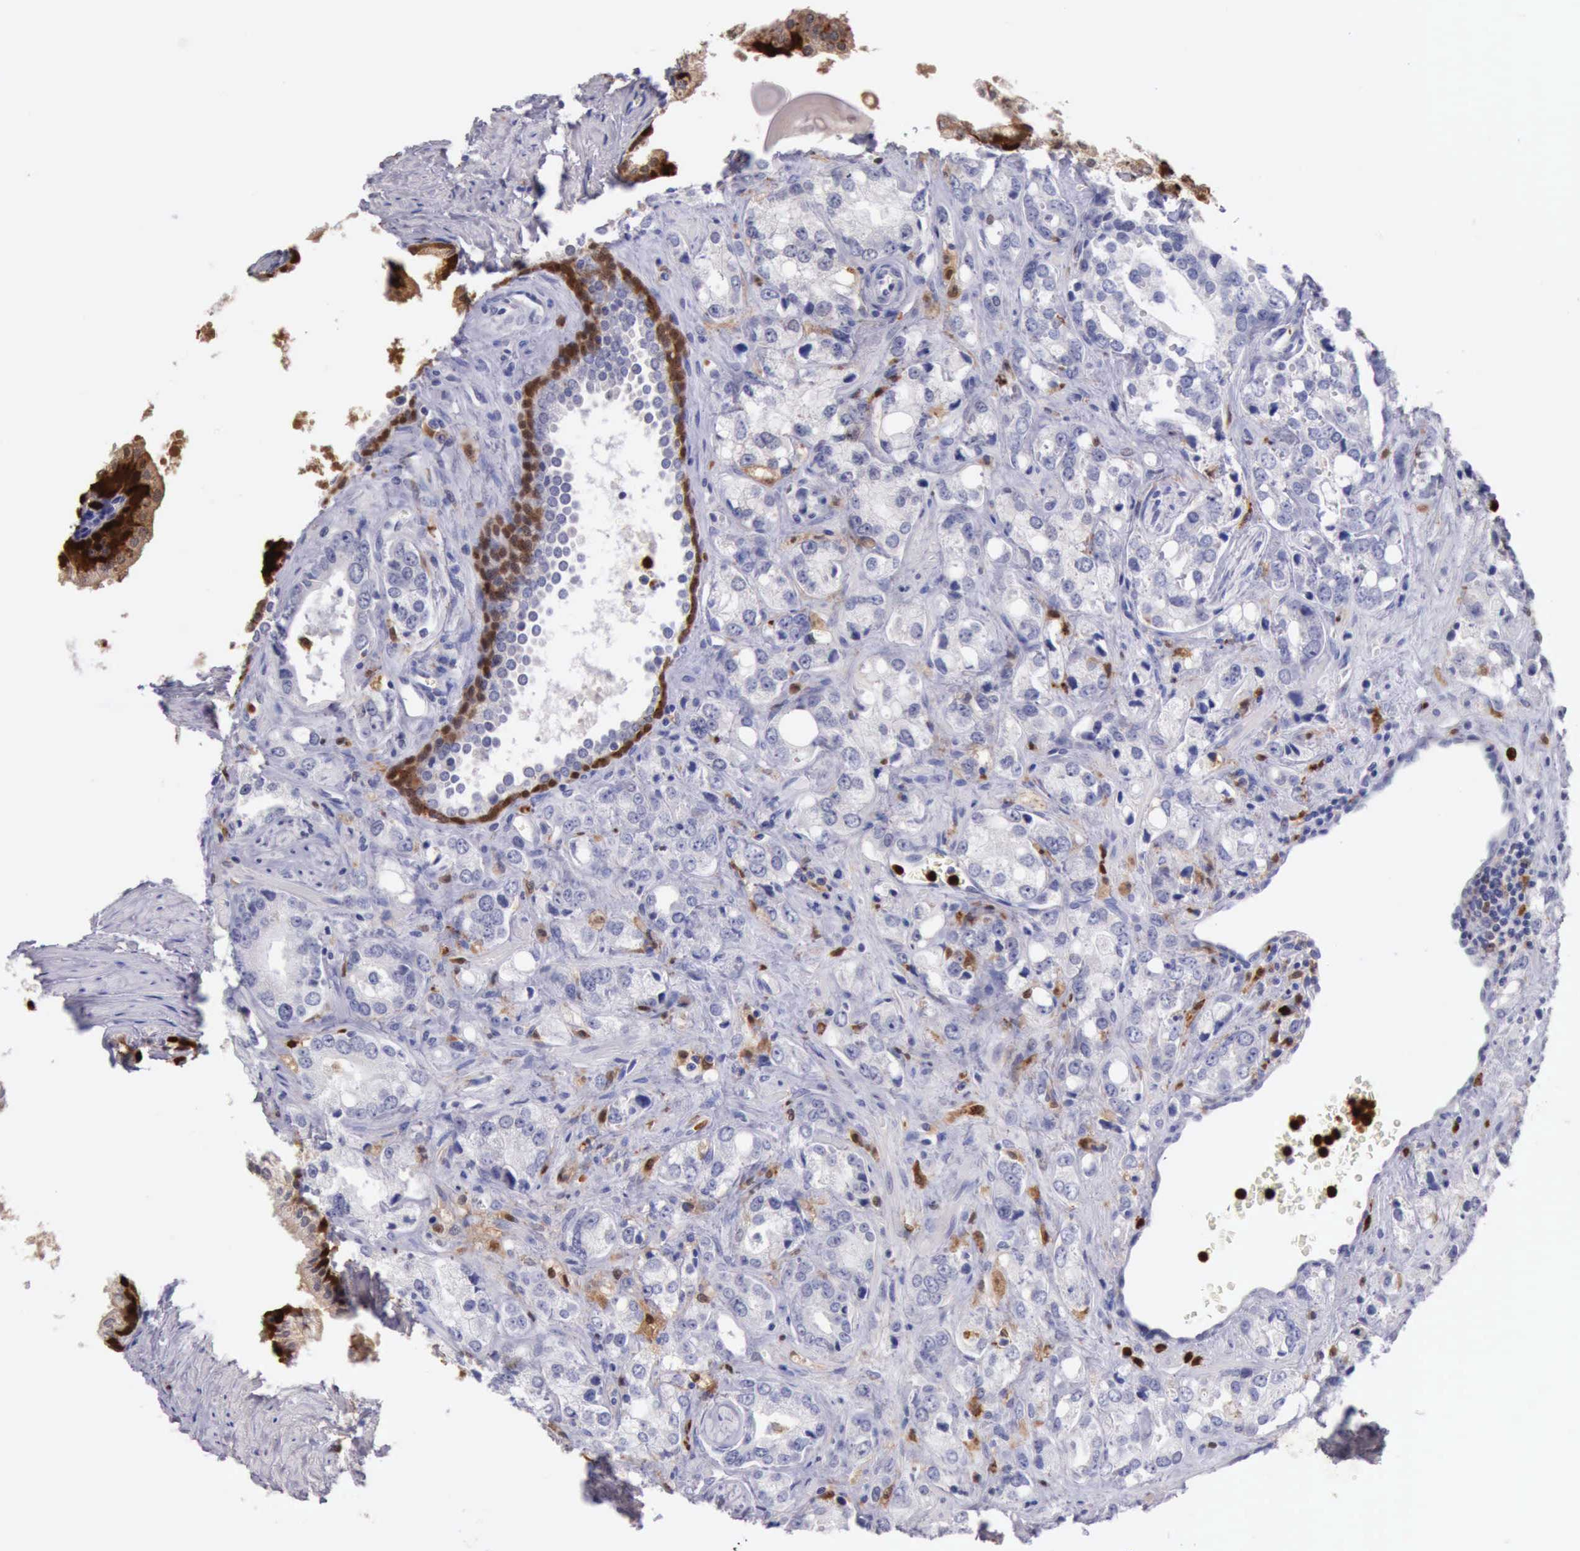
{"staining": {"intensity": "negative", "quantity": "none", "location": "none"}, "tissue": "prostate cancer", "cell_type": "Tumor cells", "image_type": "cancer", "snomed": [{"axis": "morphology", "description": "Adenocarcinoma, High grade"}, {"axis": "topography", "description": "Prostate"}], "caption": "Immunohistochemical staining of prostate cancer (adenocarcinoma (high-grade)) demonstrates no significant positivity in tumor cells.", "gene": "CSTA", "patient": {"sex": "male", "age": 67}}